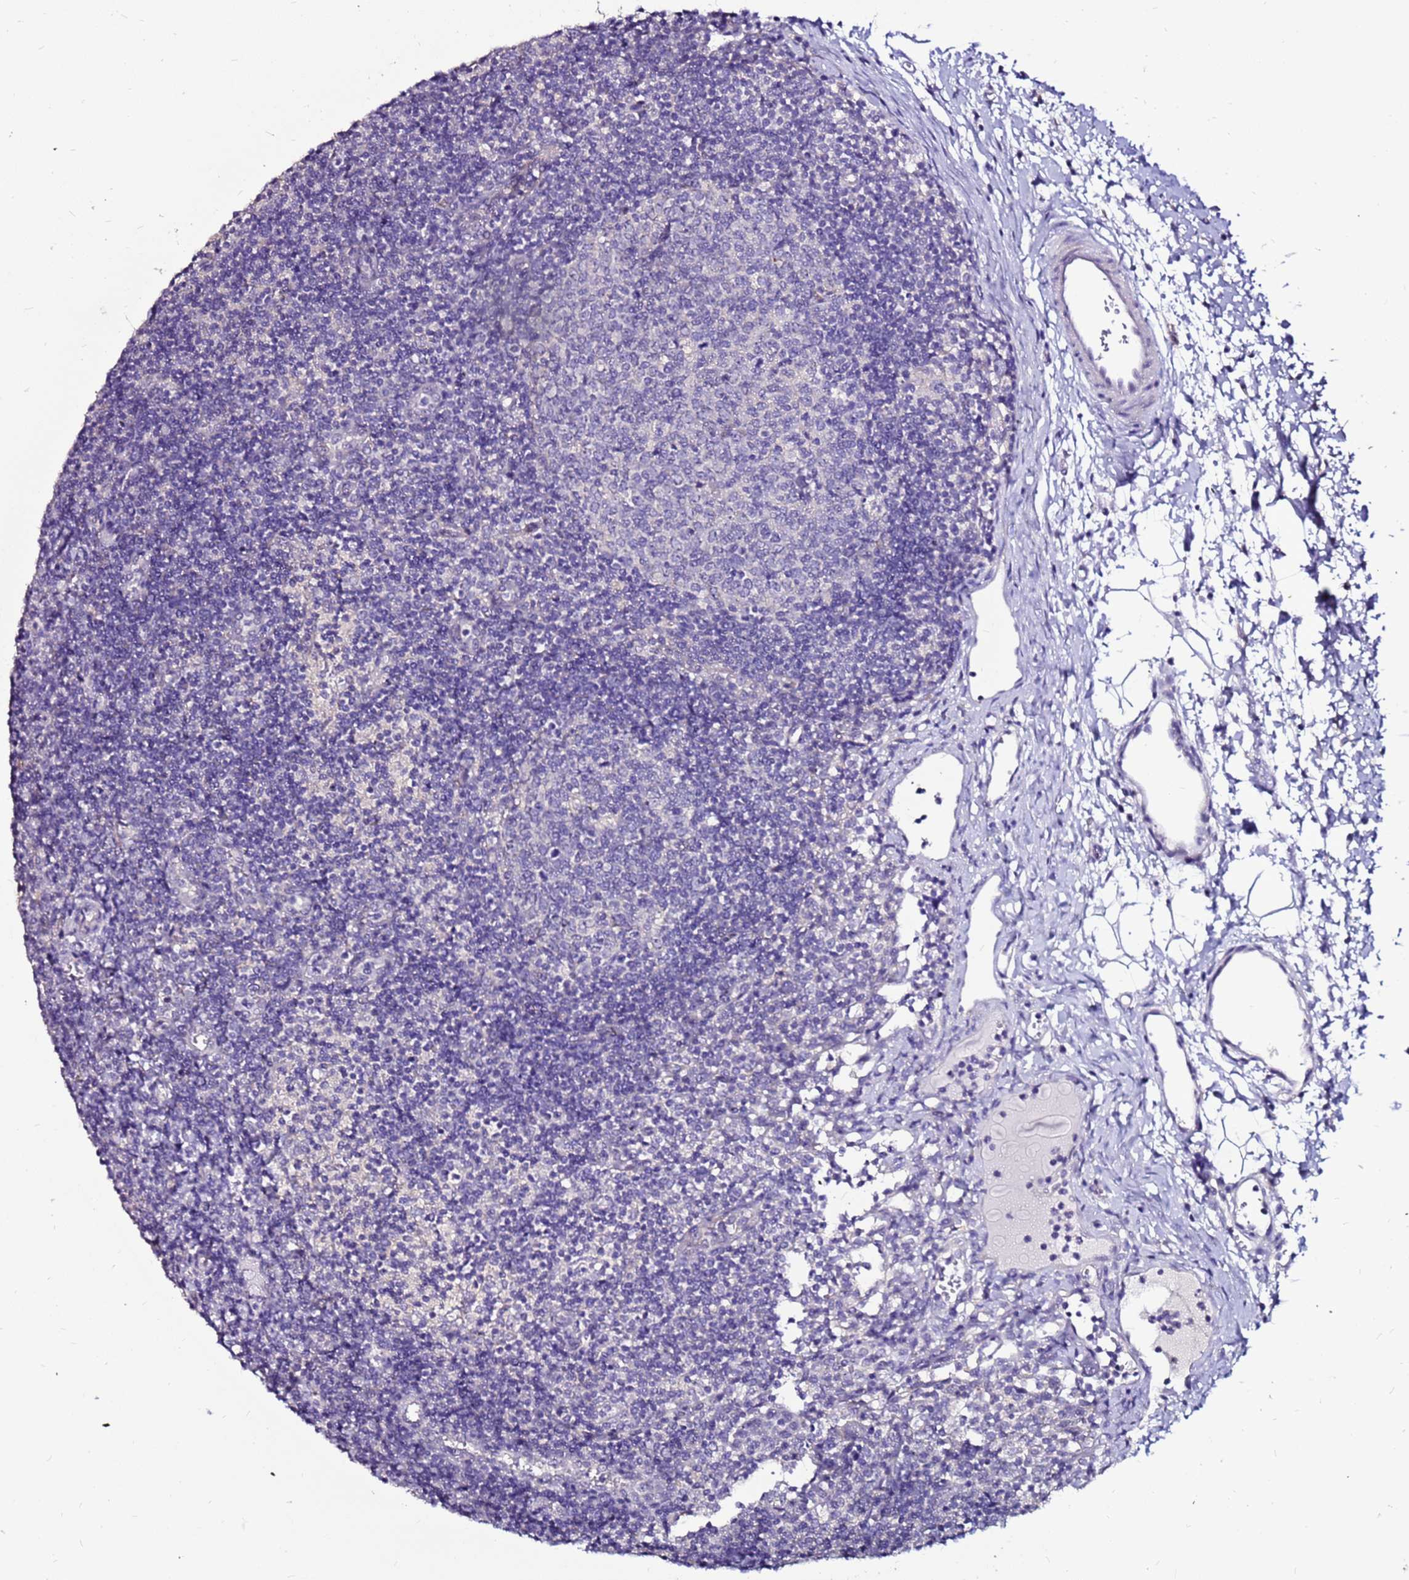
{"staining": {"intensity": "negative", "quantity": "none", "location": "none"}, "tissue": "lymph node", "cell_type": "Germinal center cells", "image_type": "normal", "snomed": [{"axis": "morphology", "description": "Normal tissue, NOS"}, {"axis": "topography", "description": "Lymph node"}], "caption": "Photomicrograph shows no significant protein staining in germinal center cells of normal lymph node. The staining was performed using DAB (3,3'-diaminobenzidine) to visualize the protein expression in brown, while the nuclei were stained in blue with hematoxylin (Magnification: 20x).", "gene": "SLC44A3", "patient": {"sex": "female", "age": 37}}